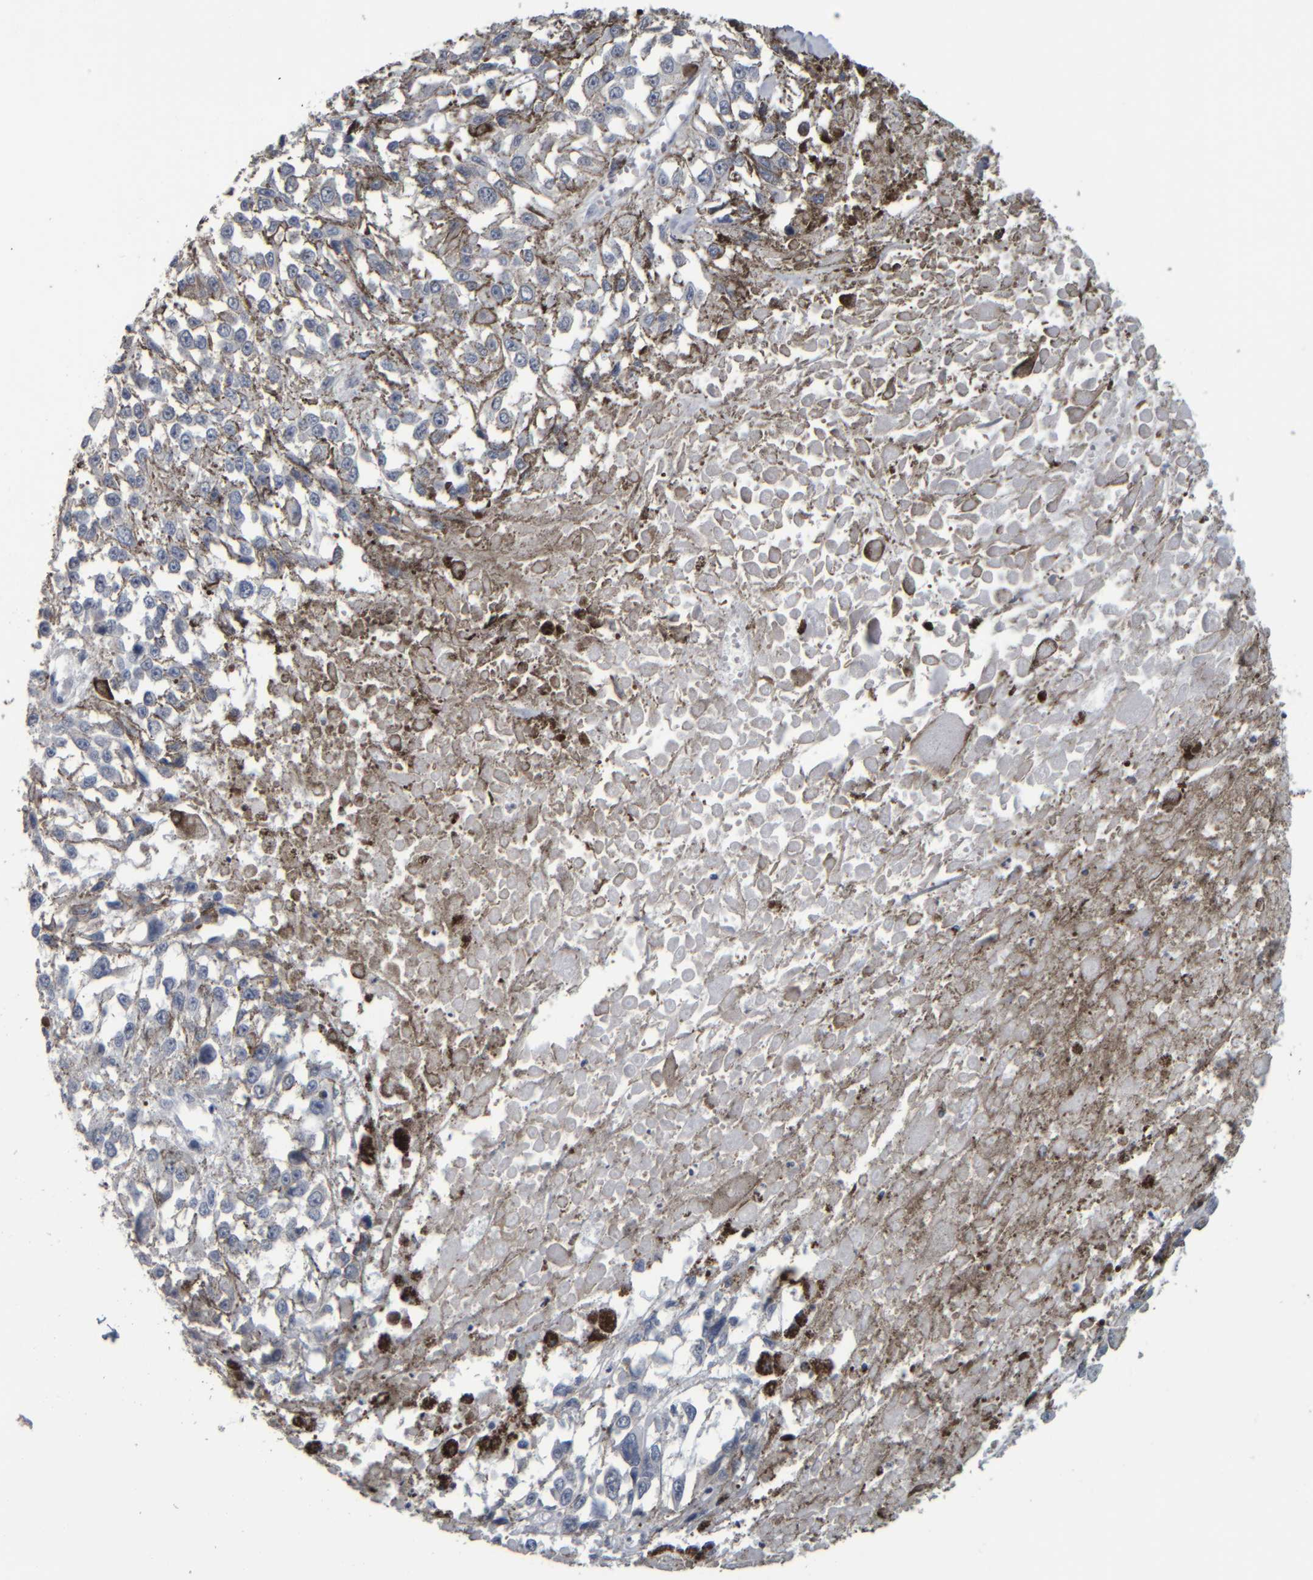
{"staining": {"intensity": "negative", "quantity": "none", "location": "none"}, "tissue": "melanoma", "cell_type": "Tumor cells", "image_type": "cancer", "snomed": [{"axis": "morphology", "description": "Malignant melanoma, Metastatic site"}, {"axis": "topography", "description": "Lymph node"}], "caption": "Tumor cells show no significant staining in melanoma.", "gene": "CAVIN4", "patient": {"sex": "male", "age": 59}}